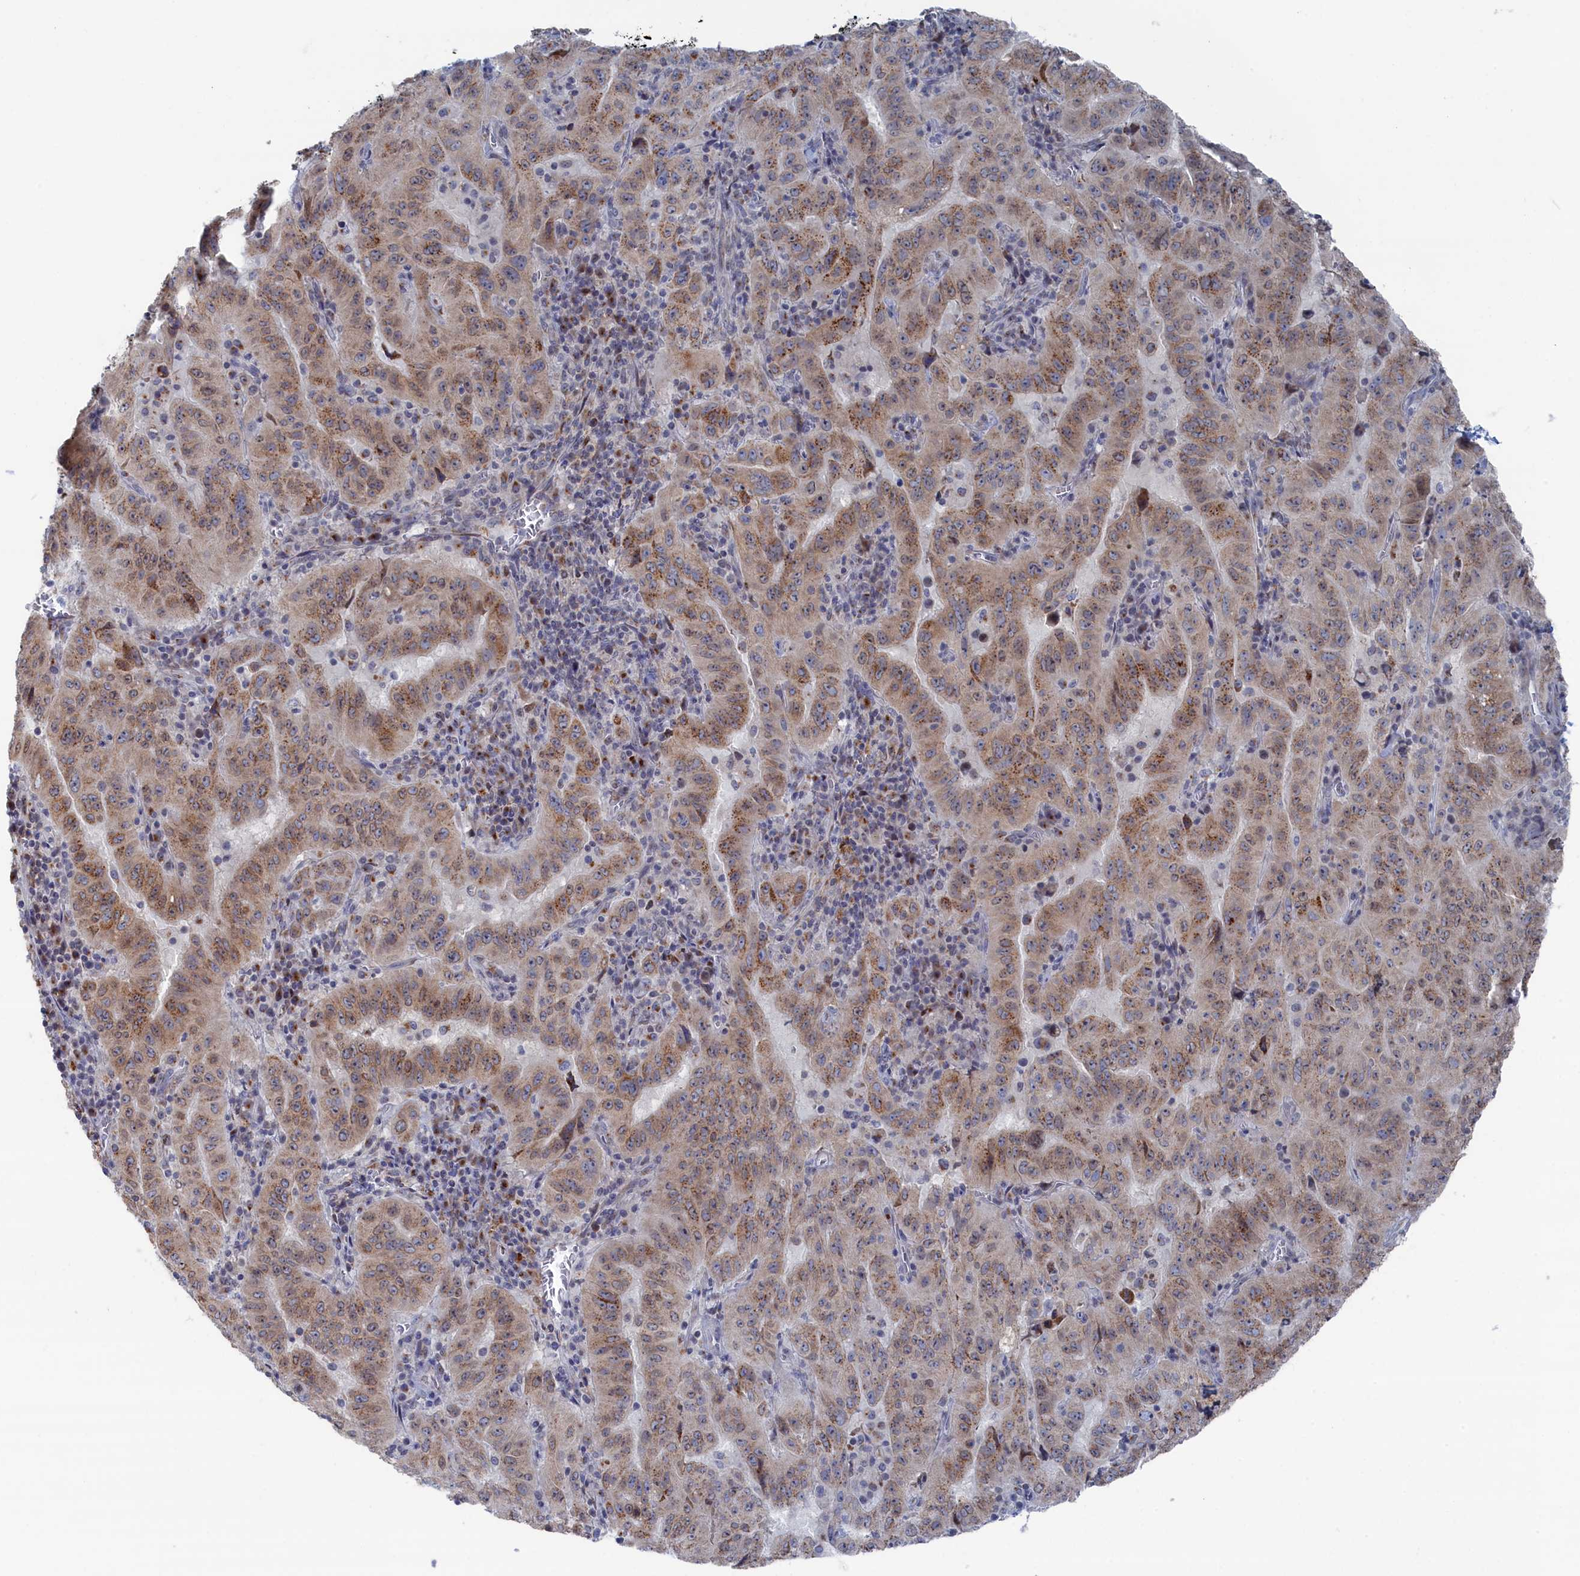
{"staining": {"intensity": "moderate", "quantity": ">75%", "location": "cytoplasmic/membranous"}, "tissue": "pancreatic cancer", "cell_type": "Tumor cells", "image_type": "cancer", "snomed": [{"axis": "morphology", "description": "Adenocarcinoma, NOS"}, {"axis": "topography", "description": "Pancreas"}], "caption": "The image shows immunohistochemical staining of pancreatic cancer. There is moderate cytoplasmic/membranous staining is identified in about >75% of tumor cells.", "gene": "IRX1", "patient": {"sex": "male", "age": 63}}